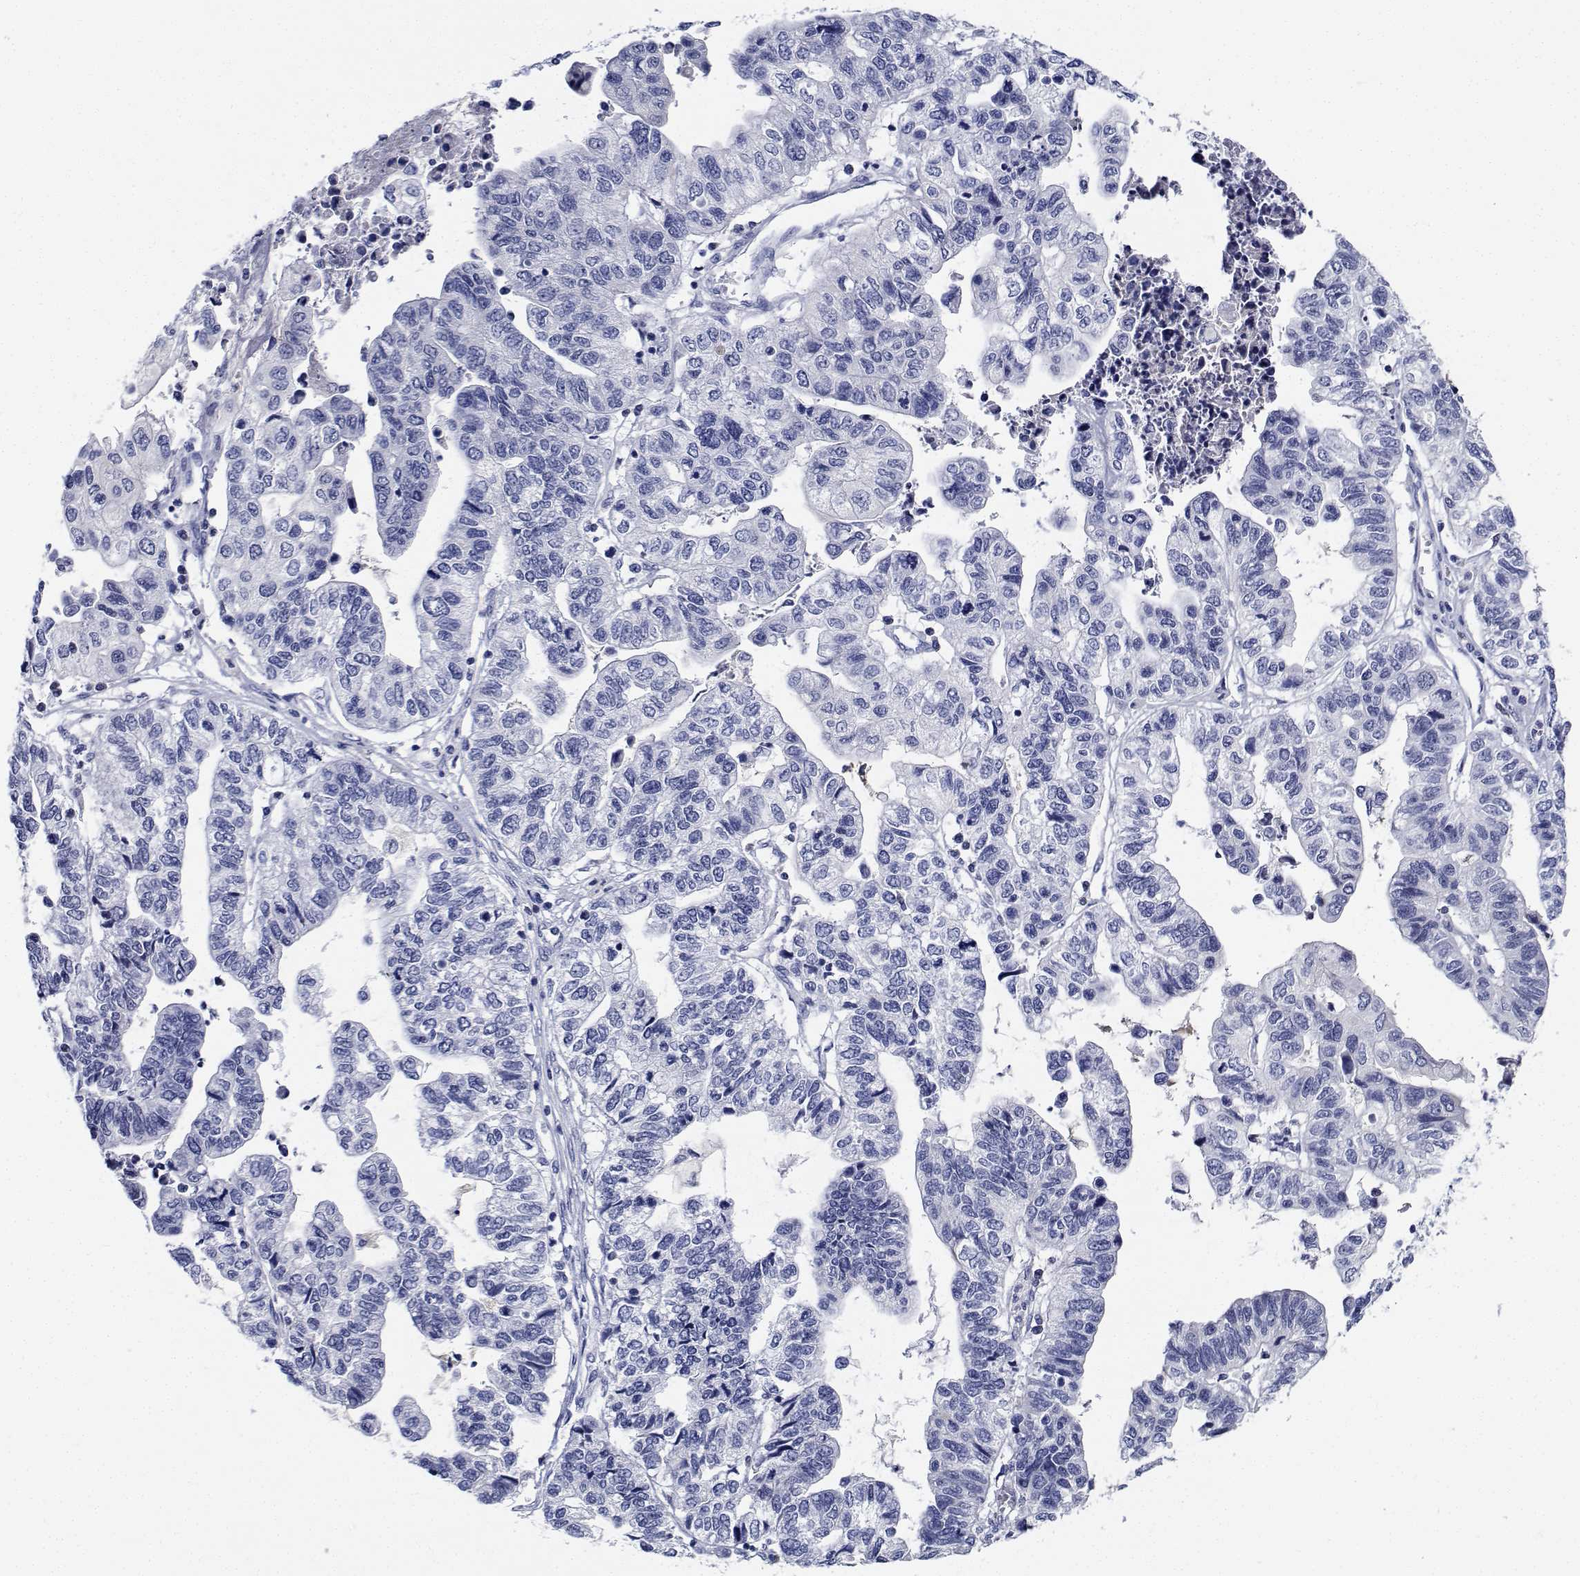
{"staining": {"intensity": "negative", "quantity": "none", "location": "none"}, "tissue": "stomach cancer", "cell_type": "Tumor cells", "image_type": "cancer", "snomed": [{"axis": "morphology", "description": "Adenocarcinoma, NOS"}, {"axis": "topography", "description": "Stomach, upper"}], "caption": "Adenocarcinoma (stomach) stained for a protein using IHC displays no staining tumor cells.", "gene": "PLXNA4", "patient": {"sex": "female", "age": 67}}